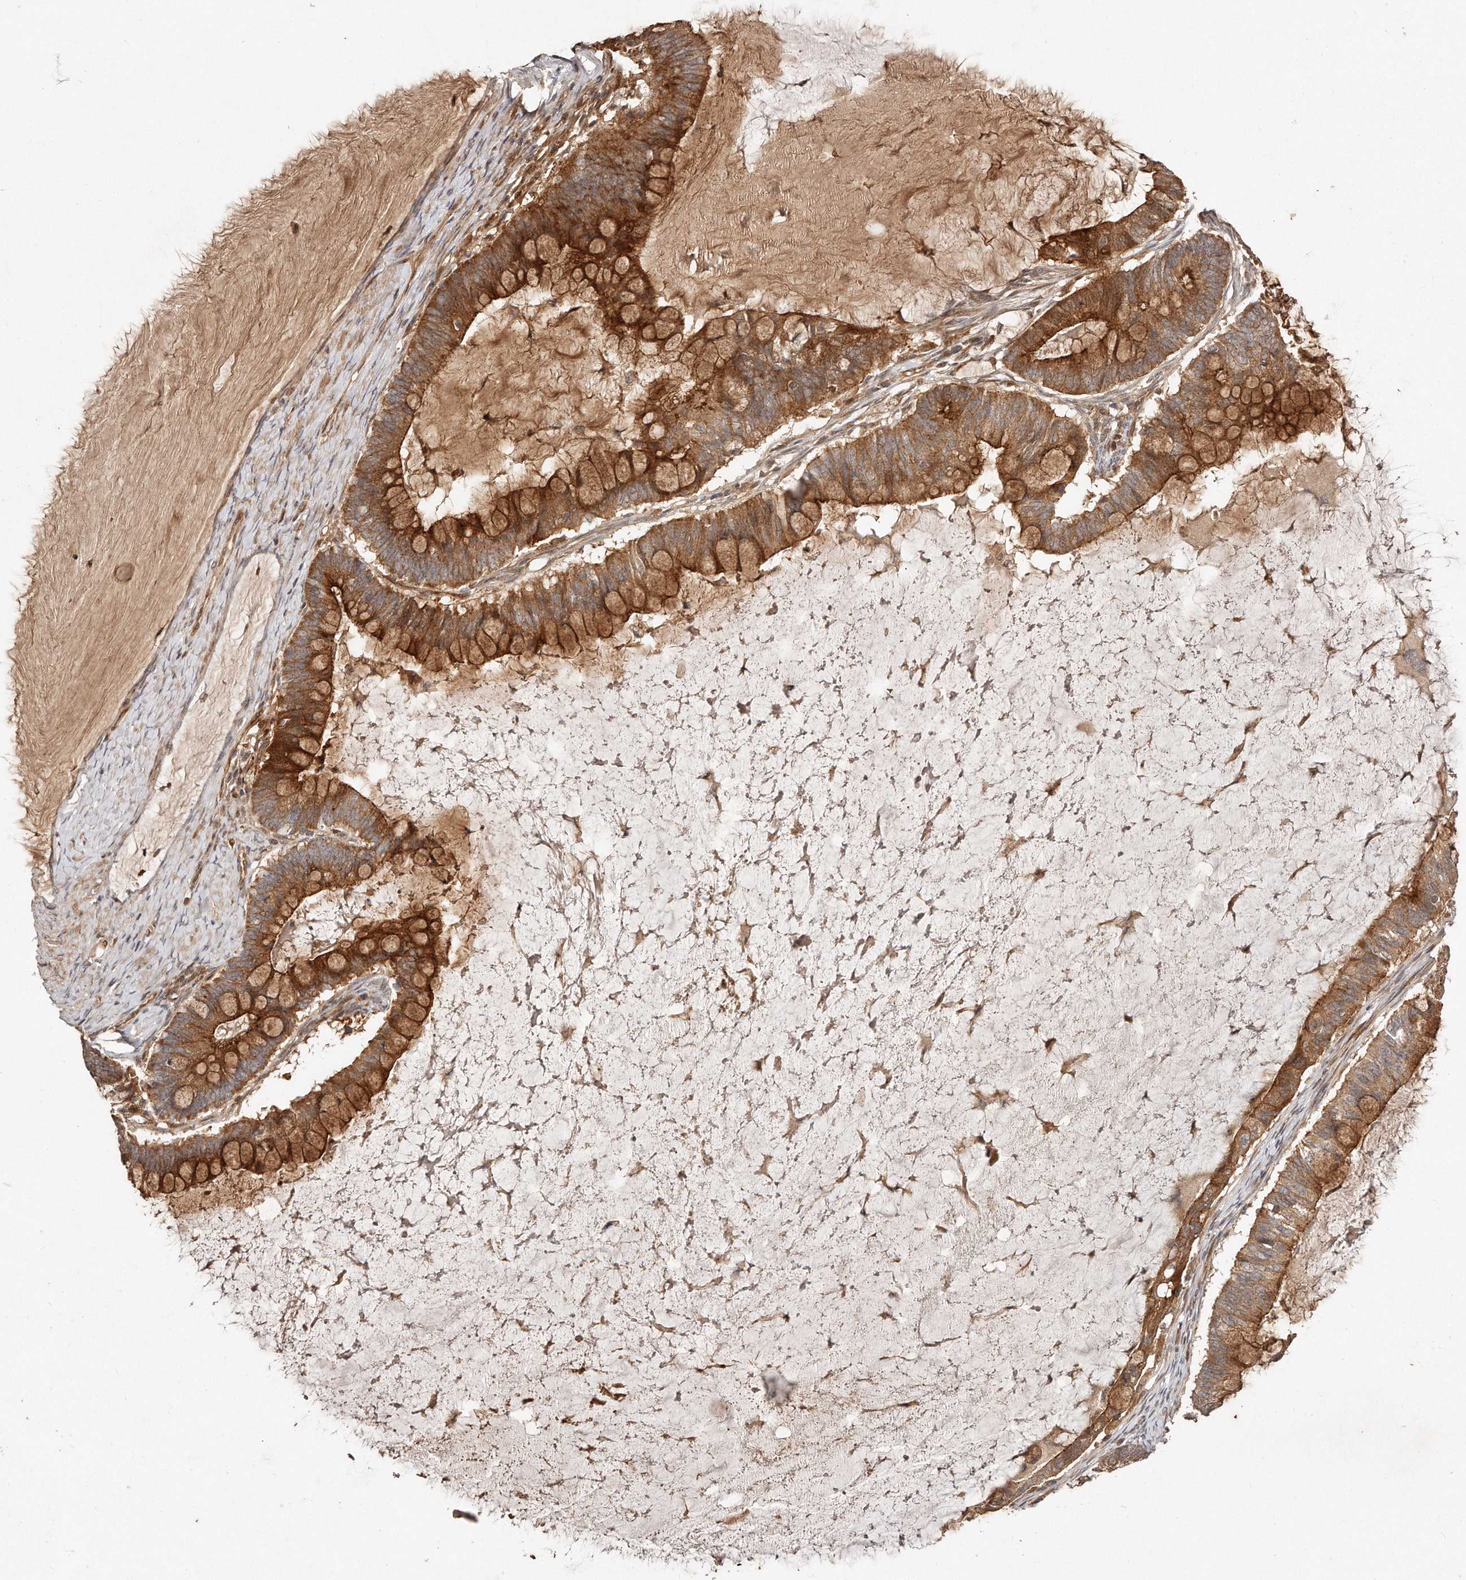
{"staining": {"intensity": "strong", "quantity": ">75%", "location": "cytoplasmic/membranous"}, "tissue": "ovarian cancer", "cell_type": "Tumor cells", "image_type": "cancer", "snomed": [{"axis": "morphology", "description": "Cystadenocarcinoma, mucinous, NOS"}, {"axis": "topography", "description": "Ovary"}], "caption": "Immunohistochemical staining of ovarian cancer (mucinous cystadenocarcinoma) reveals strong cytoplasmic/membranous protein expression in about >75% of tumor cells. (DAB IHC, brown staining for protein, blue staining for nuclei).", "gene": "GBP4", "patient": {"sex": "female", "age": 61}}